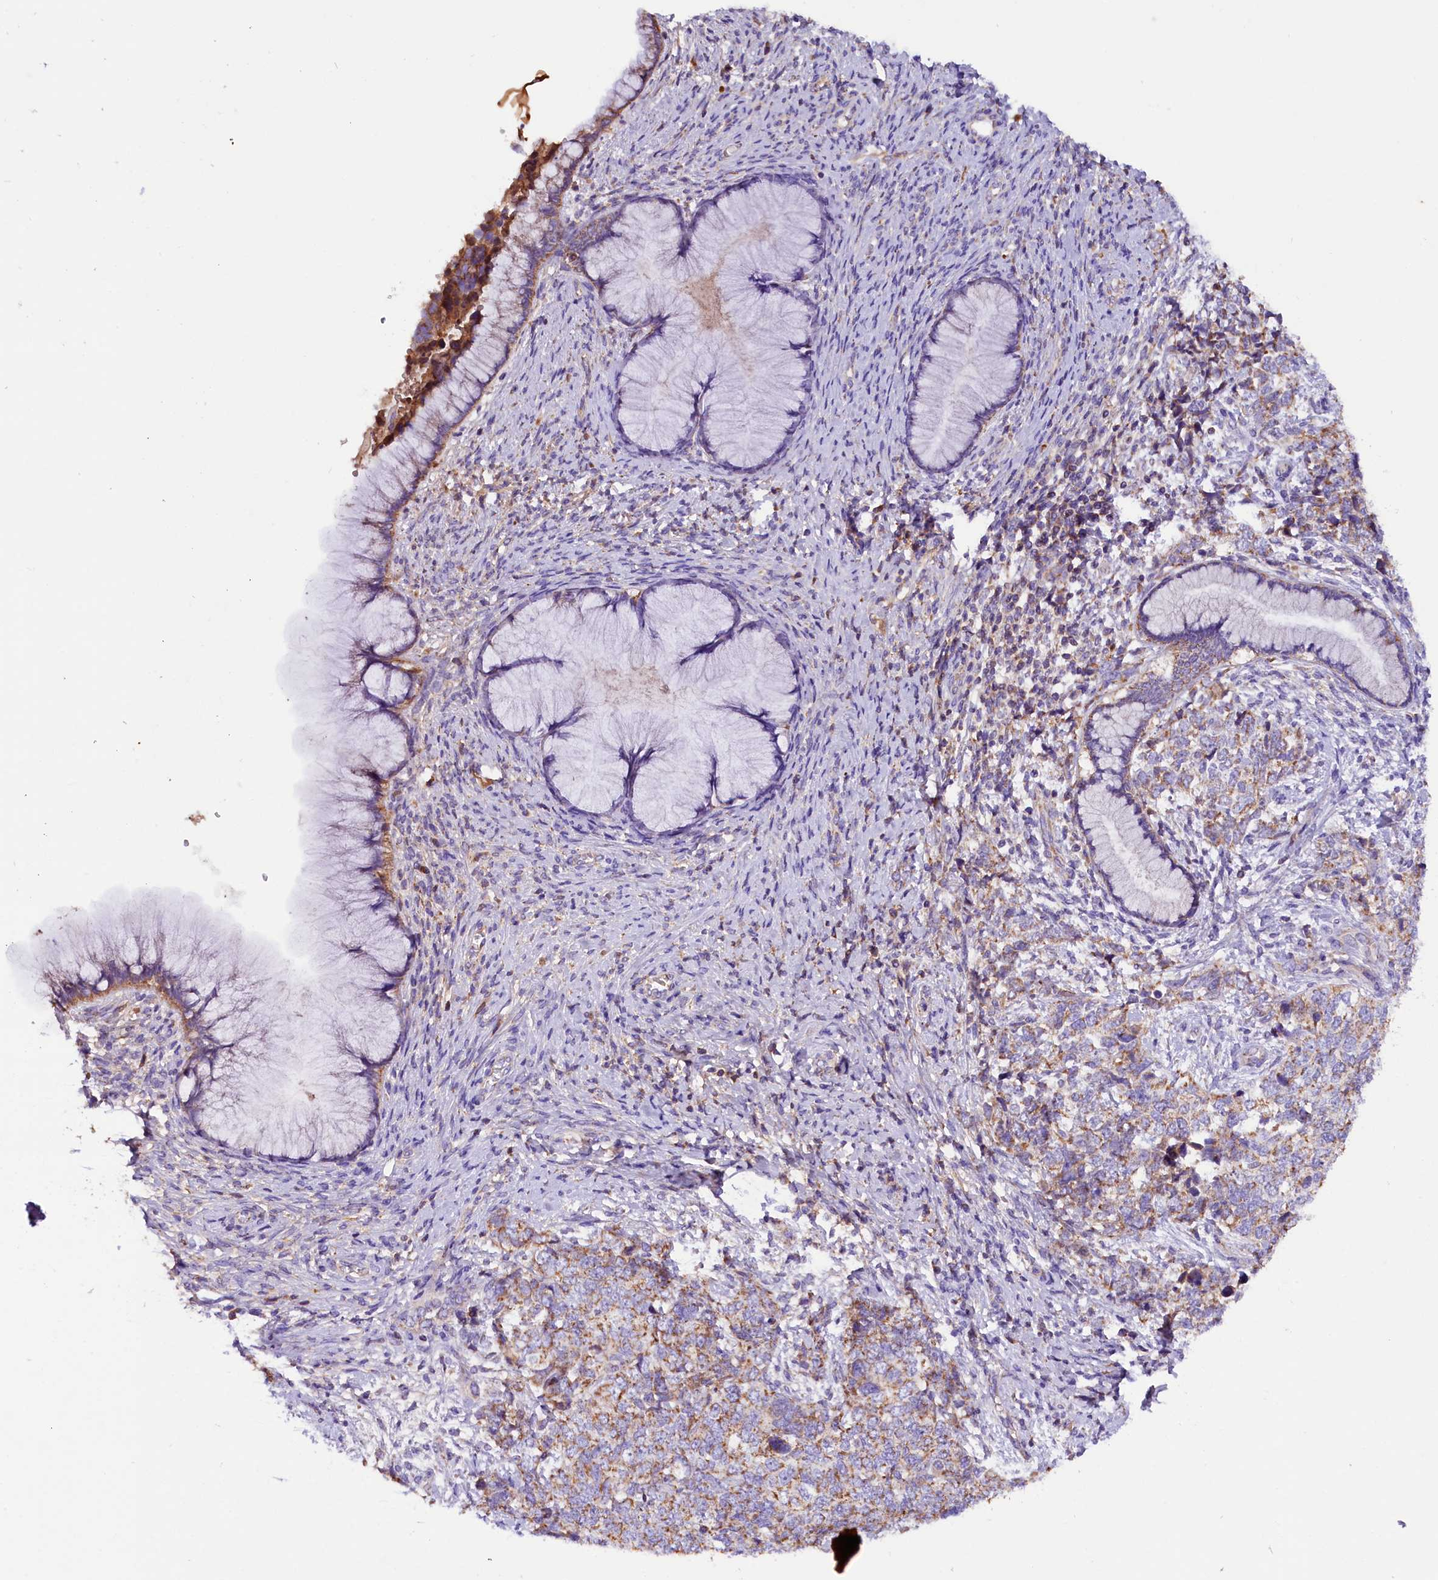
{"staining": {"intensity": "moderate", "quantity": "25%-75%", "location": "cytoplasmic/membranous"}, "tissue": "cervical cancer", "cell_type": "Tumor cells", "image_type": "cancer", "snomed": [{"axis": "morphology", "description": "Squamous cell carcinoma, NOS"}, {"axis": "topography", "description": "Cervix"}], "caption": "Moderate cytoplasmic/membranous staining is seen in about 25%-75% of tumor cells in squamous cell carcinoma (cervical).", "gene": "SIX5", "patient": {"sex": "female", "age": 63}}